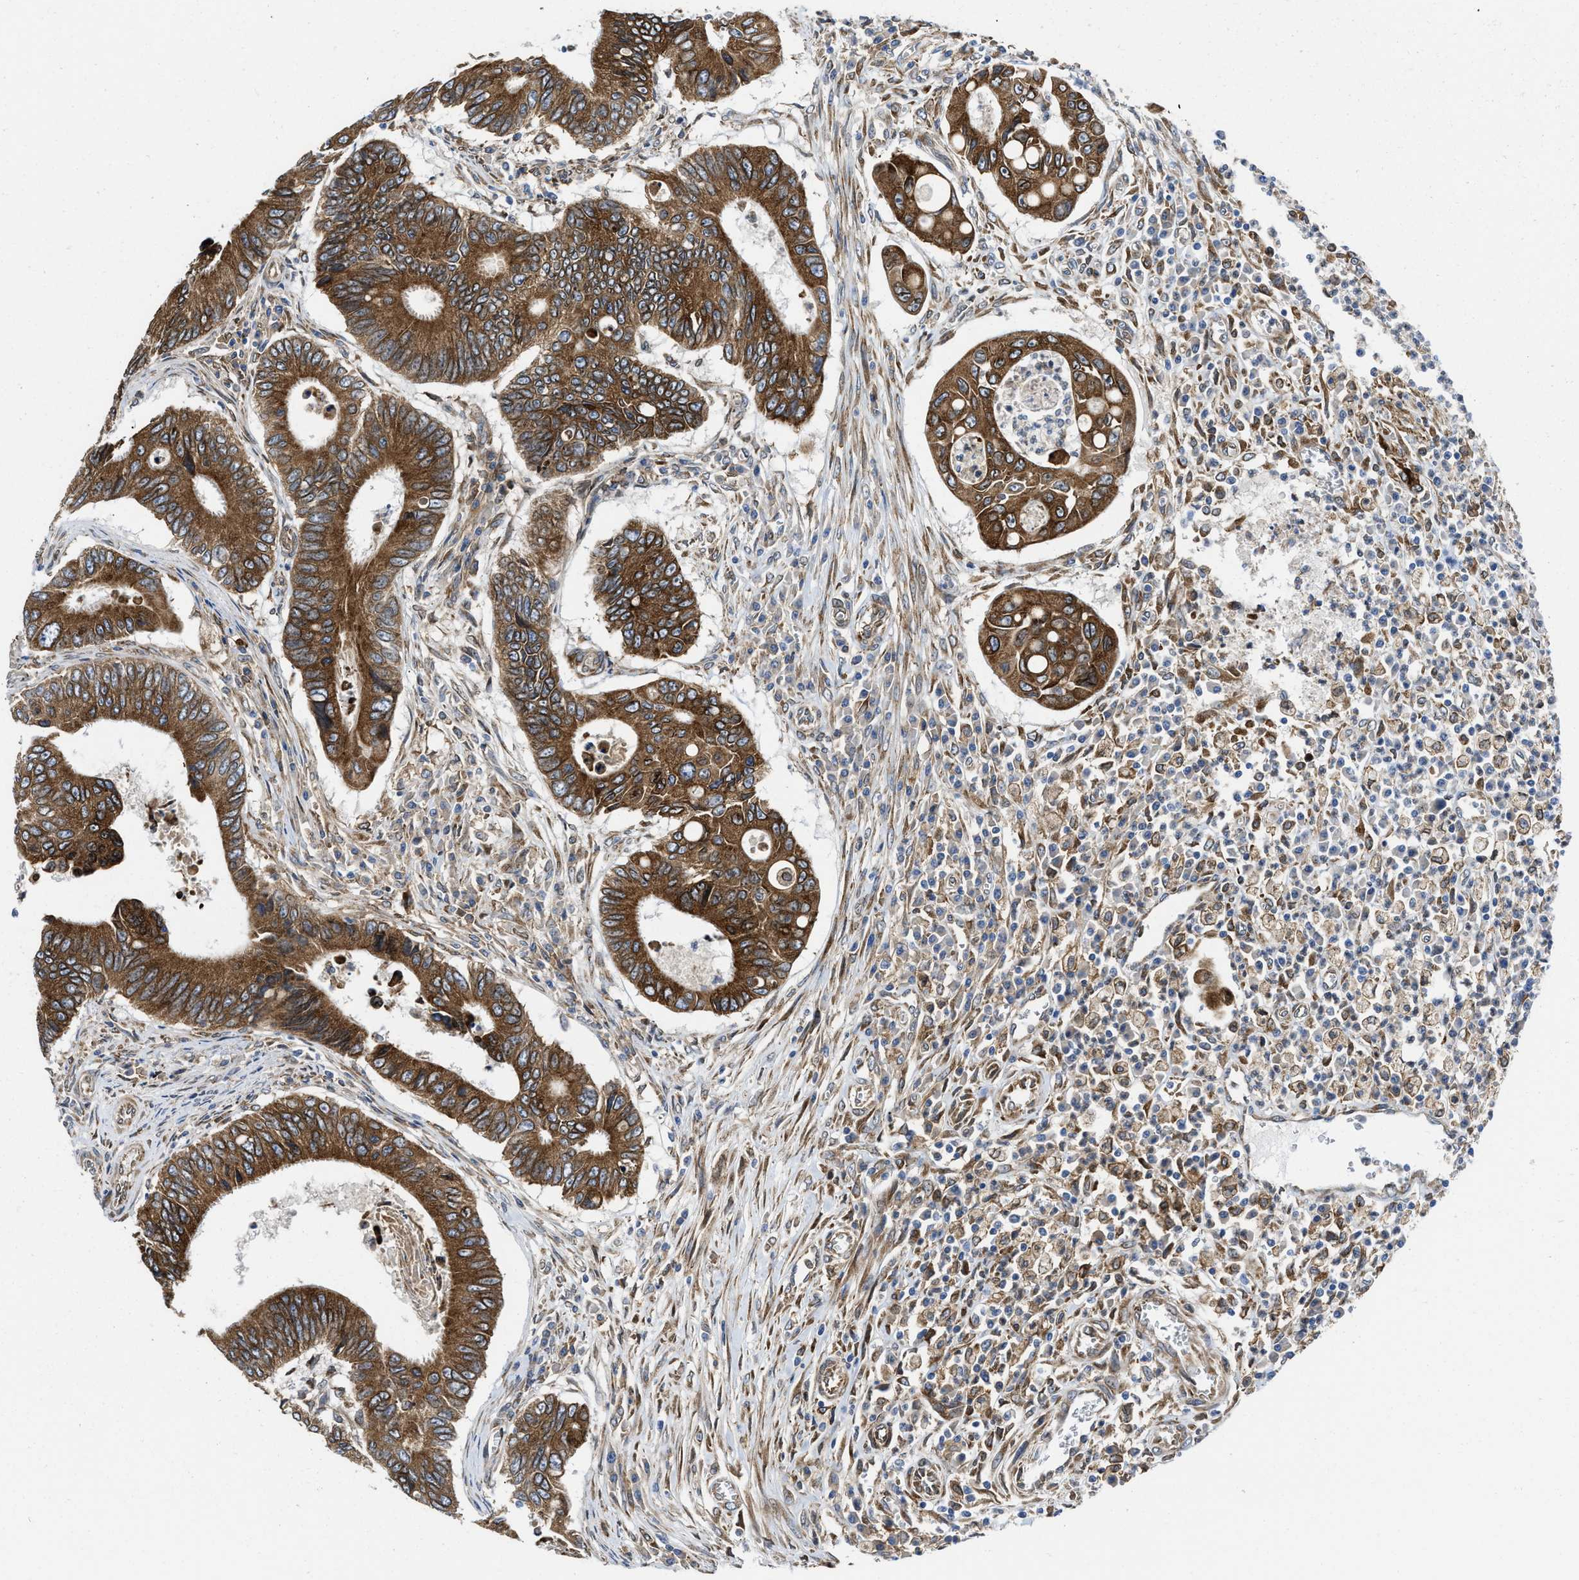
{"staining": {"intensity": "strong", "quantity": ">75%", "location": "cytoplasmic/membranous"}, "tissue": "colorectal cancer", "cell_type": "Tumor cells", "image_type": "cancer", "snomed": [{"axis": "morphology", "description": "Inflammation, NOS"}, {"axis": "morphology", "description": "Adenocarcinoma, NOS"}, {"axis": "topography", "description": "Colon"}], "caption": "IHC micrograph of human adenocarcinoma (colorectal) stained for a protein (brown), which demonstrates high levels of strong cytoplasmic/membranous staining in about >75% of tumor cells.", "gene": "ERLIN2", "patient": {"sex": "male", "age": 72}}